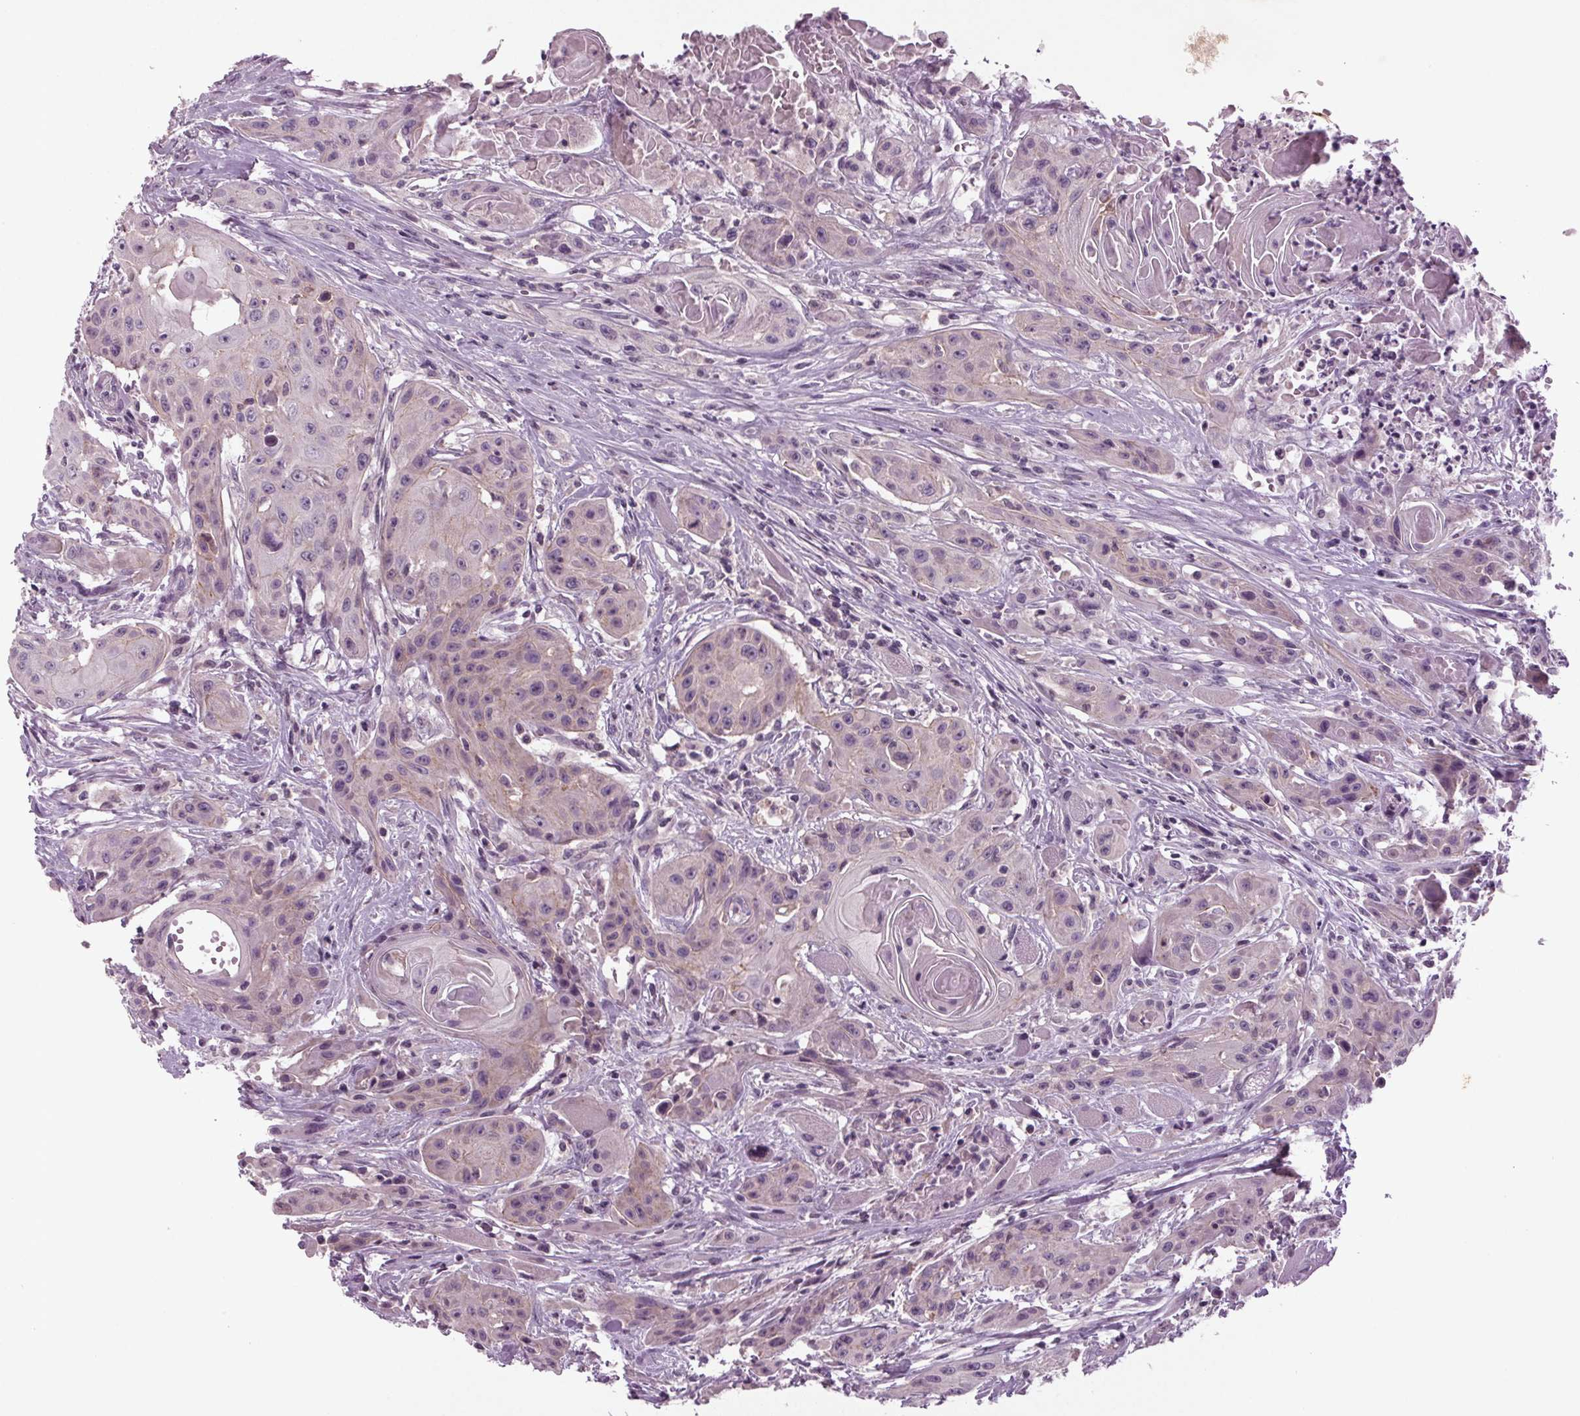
{"staining": {"intensity": "negative", "quantity": "none", "location": "none"}, "tissue": "head and neck cancer", "cell_type": "Tumor cells", "image_type": "cancer", "snomed": [{"axis": "morphology", "description": "Squamous cell carcinoma, NOS"}, {"axis": "topography", "description": "Oral tissue"}, {"axis": "topography", "description": "Head-Neck"}, {"axis": "topography", "description": "Neck, NOS"}], "caption": "Squamous cell carcinoma (head and neck) was stained to show a protein in brown. There is no significant expression in tumor cells.", "gene": "BHLHE22", "patient": {"sex": "female", "age": 55}}